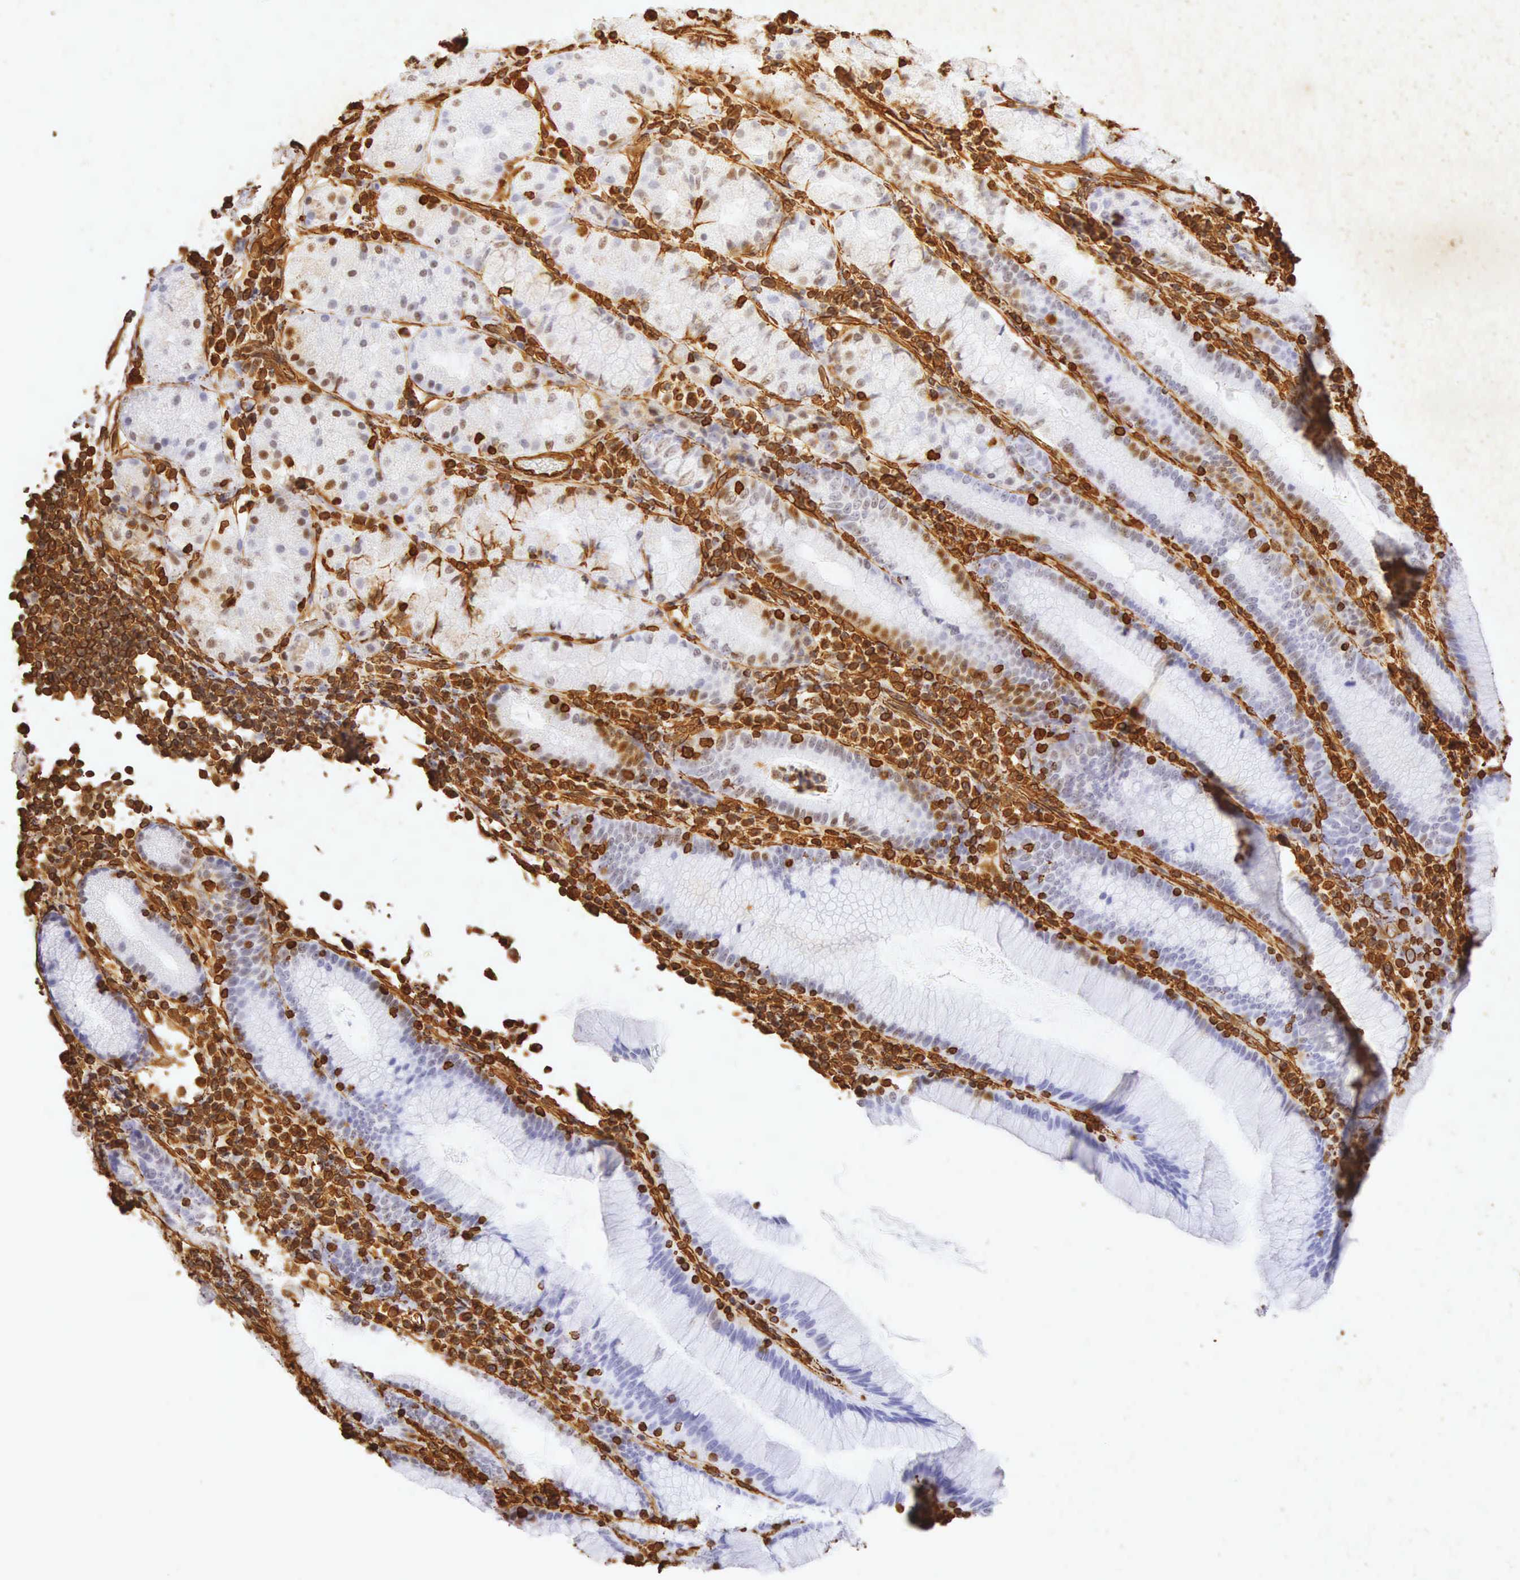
{"staining": {"intensity": "negative", "quantity": "none", "location": "none"}, "tissue": "stomach", "cell_type": "Glandular cells", "image_type": "normal", "snomed": [{"axis": "morphology", "description": "Normal tissue, NOS"}, {"axis": "topography", "description": "Stomach, lower"}], "caption": "High power microscopy micrograph of an immunohistochemistry (IHC) micrograph of benign stomach, revealing no significant staining in glandular cells. Nuclei are stained in blue.", "gene": "VIM", "patient": {"sex": "female", "age": 43}}